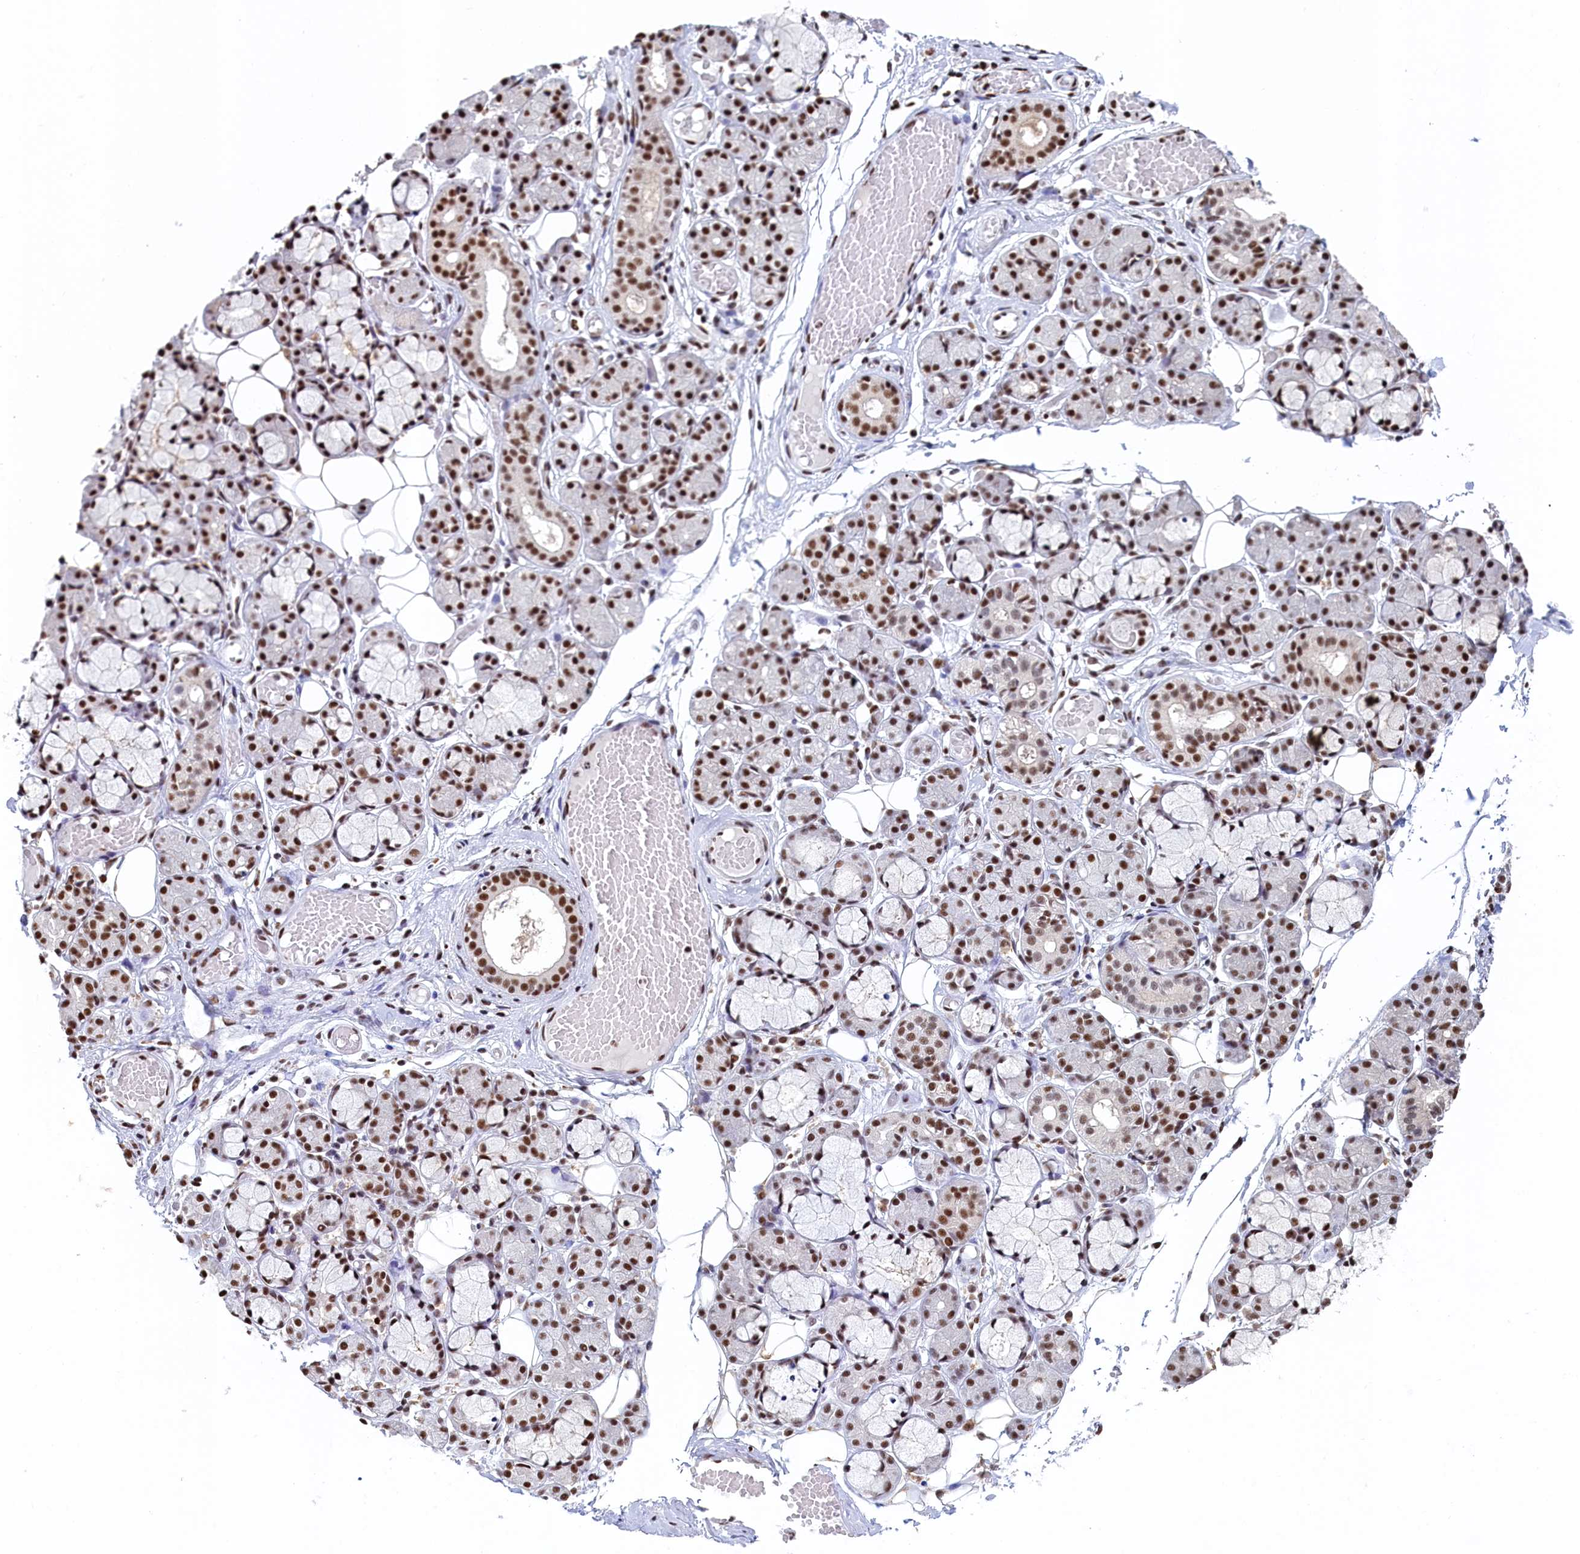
{"staining": {"intensity": "strong", "quantity": "25%-75%", "location": "nuclear"}, "tissue": "salivary gland", "cell_type": "Glandular cells", "image_type": "normal", "snomed": [{"axis": "morphology", "description": "Normal tissue, NOS"}, {"axis": "topography", "description": "Salivary gland"}], "caption": "Immunohistochemistry (IHC) photomicrograph of unremarkable salivary gland: human salivary gland stained using IHC displays high levels of strong protein expression localized specifically in the nuclear of glandular cells, appearing as a nuclear brown color.", "gene": "MOSPD3", "patient": {"sex": "male", "age": 63}}